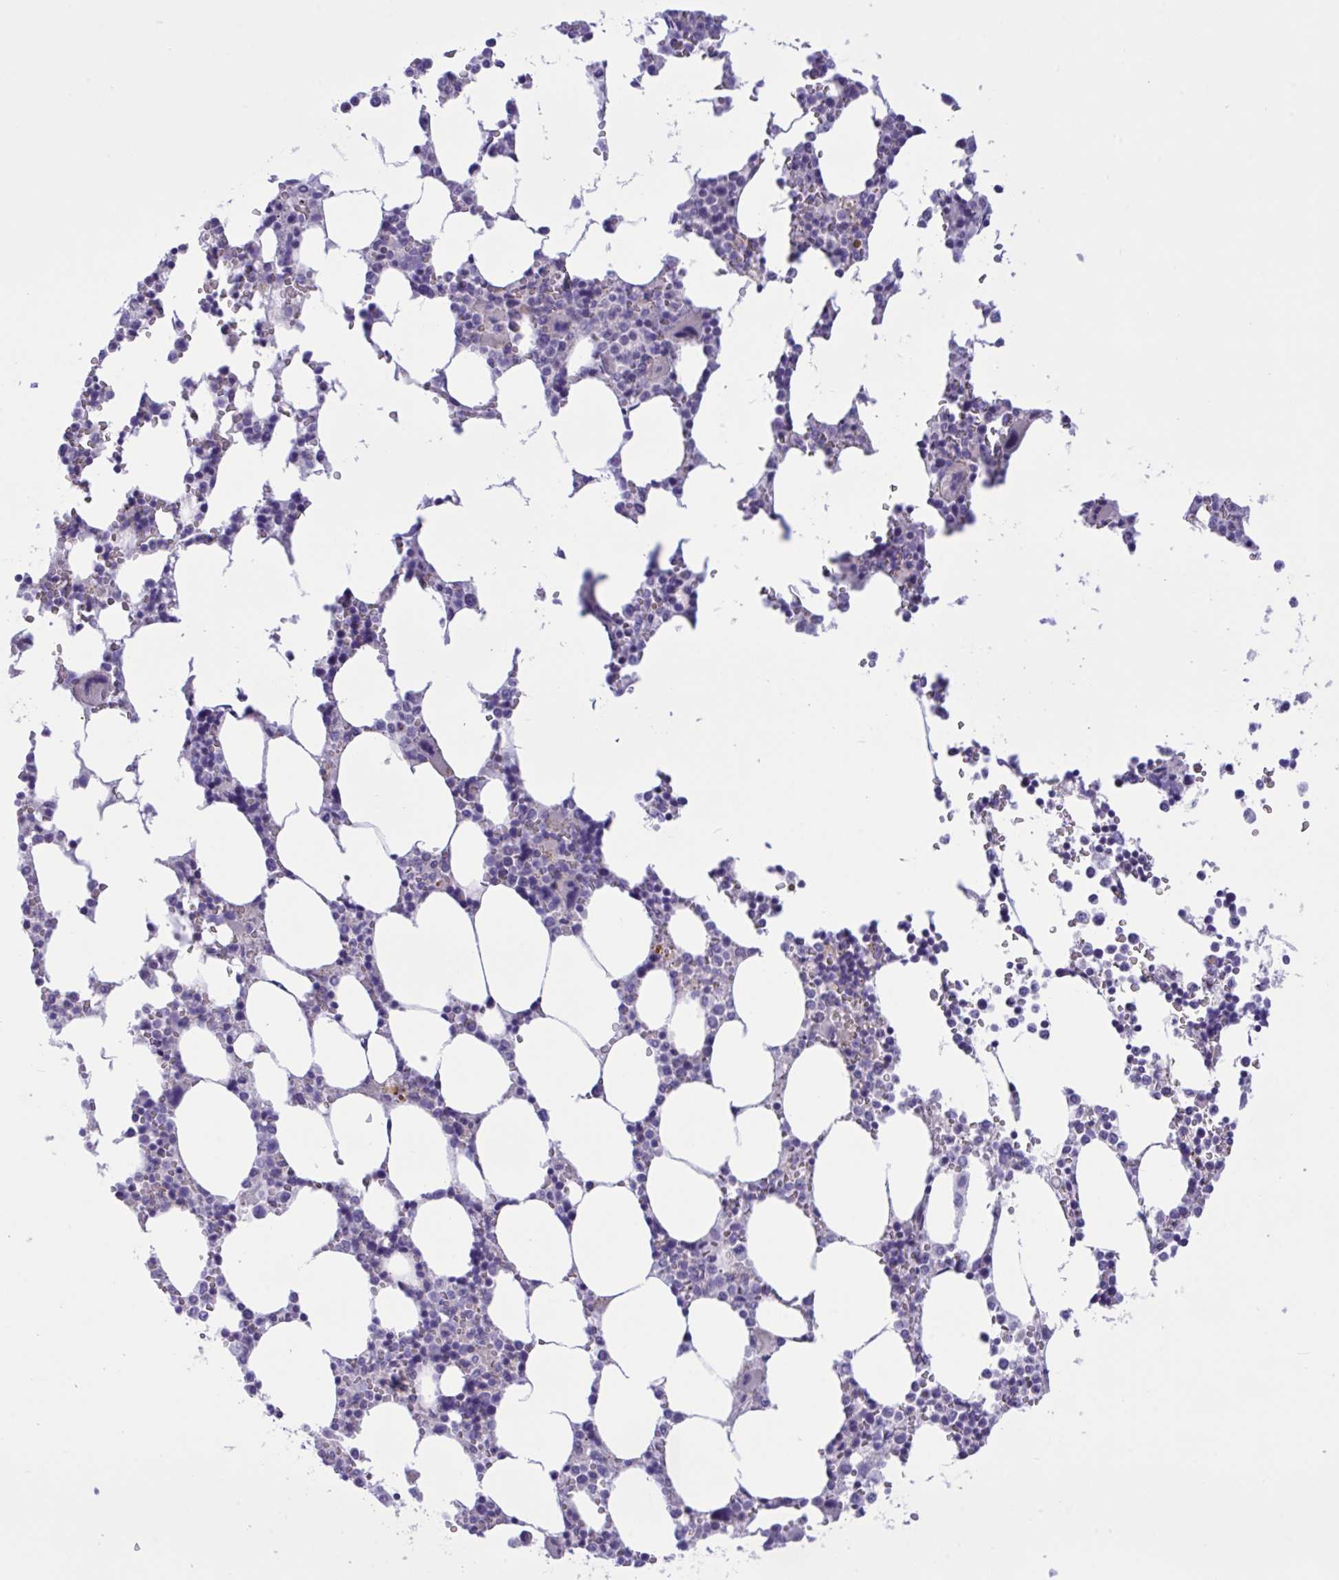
{"staining": {"intensity": "negative", "quantity": "none", "location": "none"}, "tissue": "bone marrow", "cell_type": "Hematopoietic cells", "image_type": "normal", "snomed": [{"axis": "morphology", "description": "Normal tissue, NOS"}, {"axis": "topography", "description": "Bone marrow"}], "caption": "Bone marrow stained for a protein using IHC shows no expression hematopoietic cells.", "gene": "WDR97", "patient": {"sex": "male", "age": 64}}